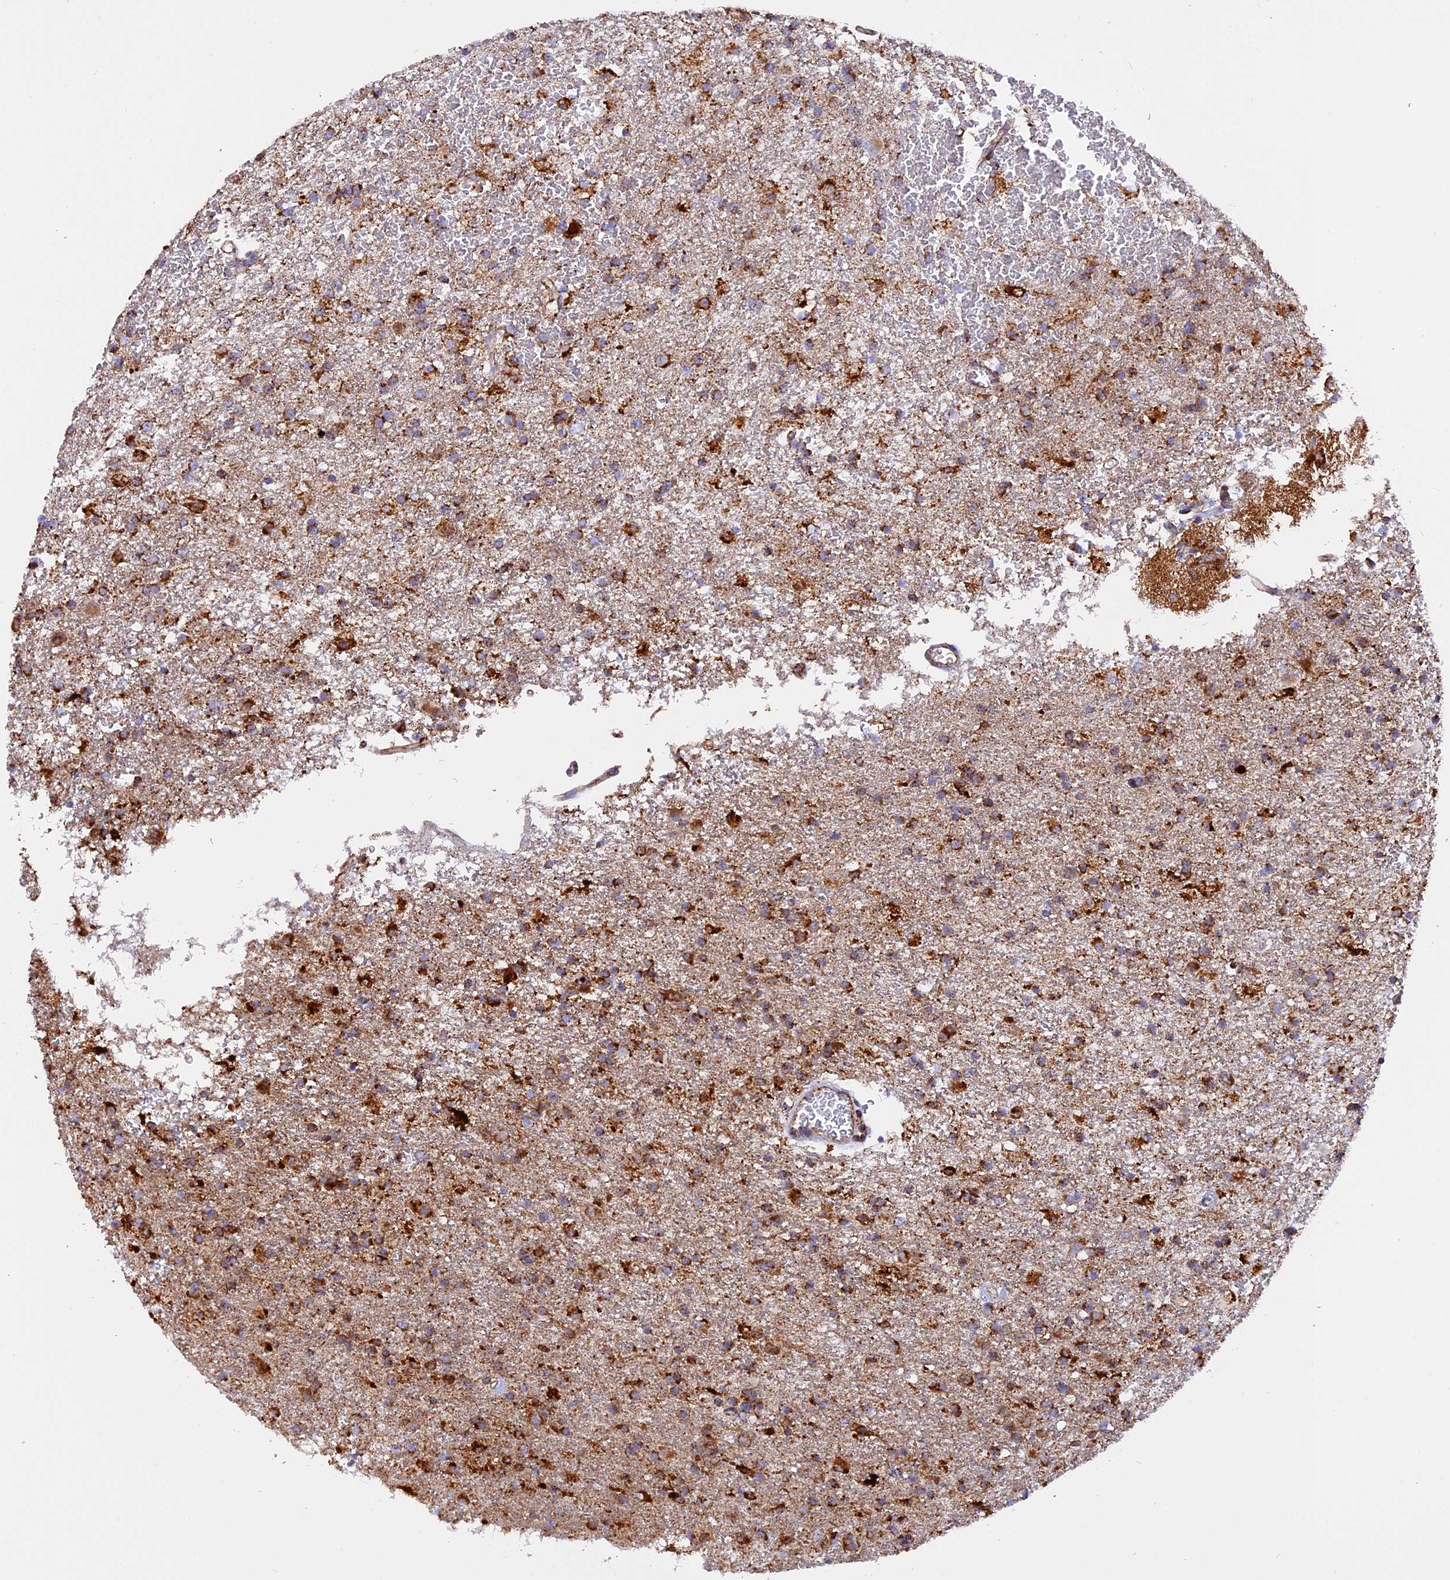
{"staining": {"intensity": "strong", "quantity": "25%-75%", "location": "cytoplasmic/membranous"}, "tissue": "glioma", "cell_type": "Tumor cells", "image_type": "cancer", "snomed": [{"axis": "morphology", "description": "Glioma, malignant, Low grade"}, {"axis": "topography", "description": "Brain"}], "caption": "High-magnification brightfield microscopy of glioma stained with DAB (brown) and counterstained with hematoxylin (blue). tumor cells exhibit strong cytoplasmic/membranous positivity is present in approximately25%-75% of cells. Immunohistochemistry stains the protein in brown and the nuclei are stained blue.", "gene": "UQCRB", "patient": {"sex": "male", "age": 65}}